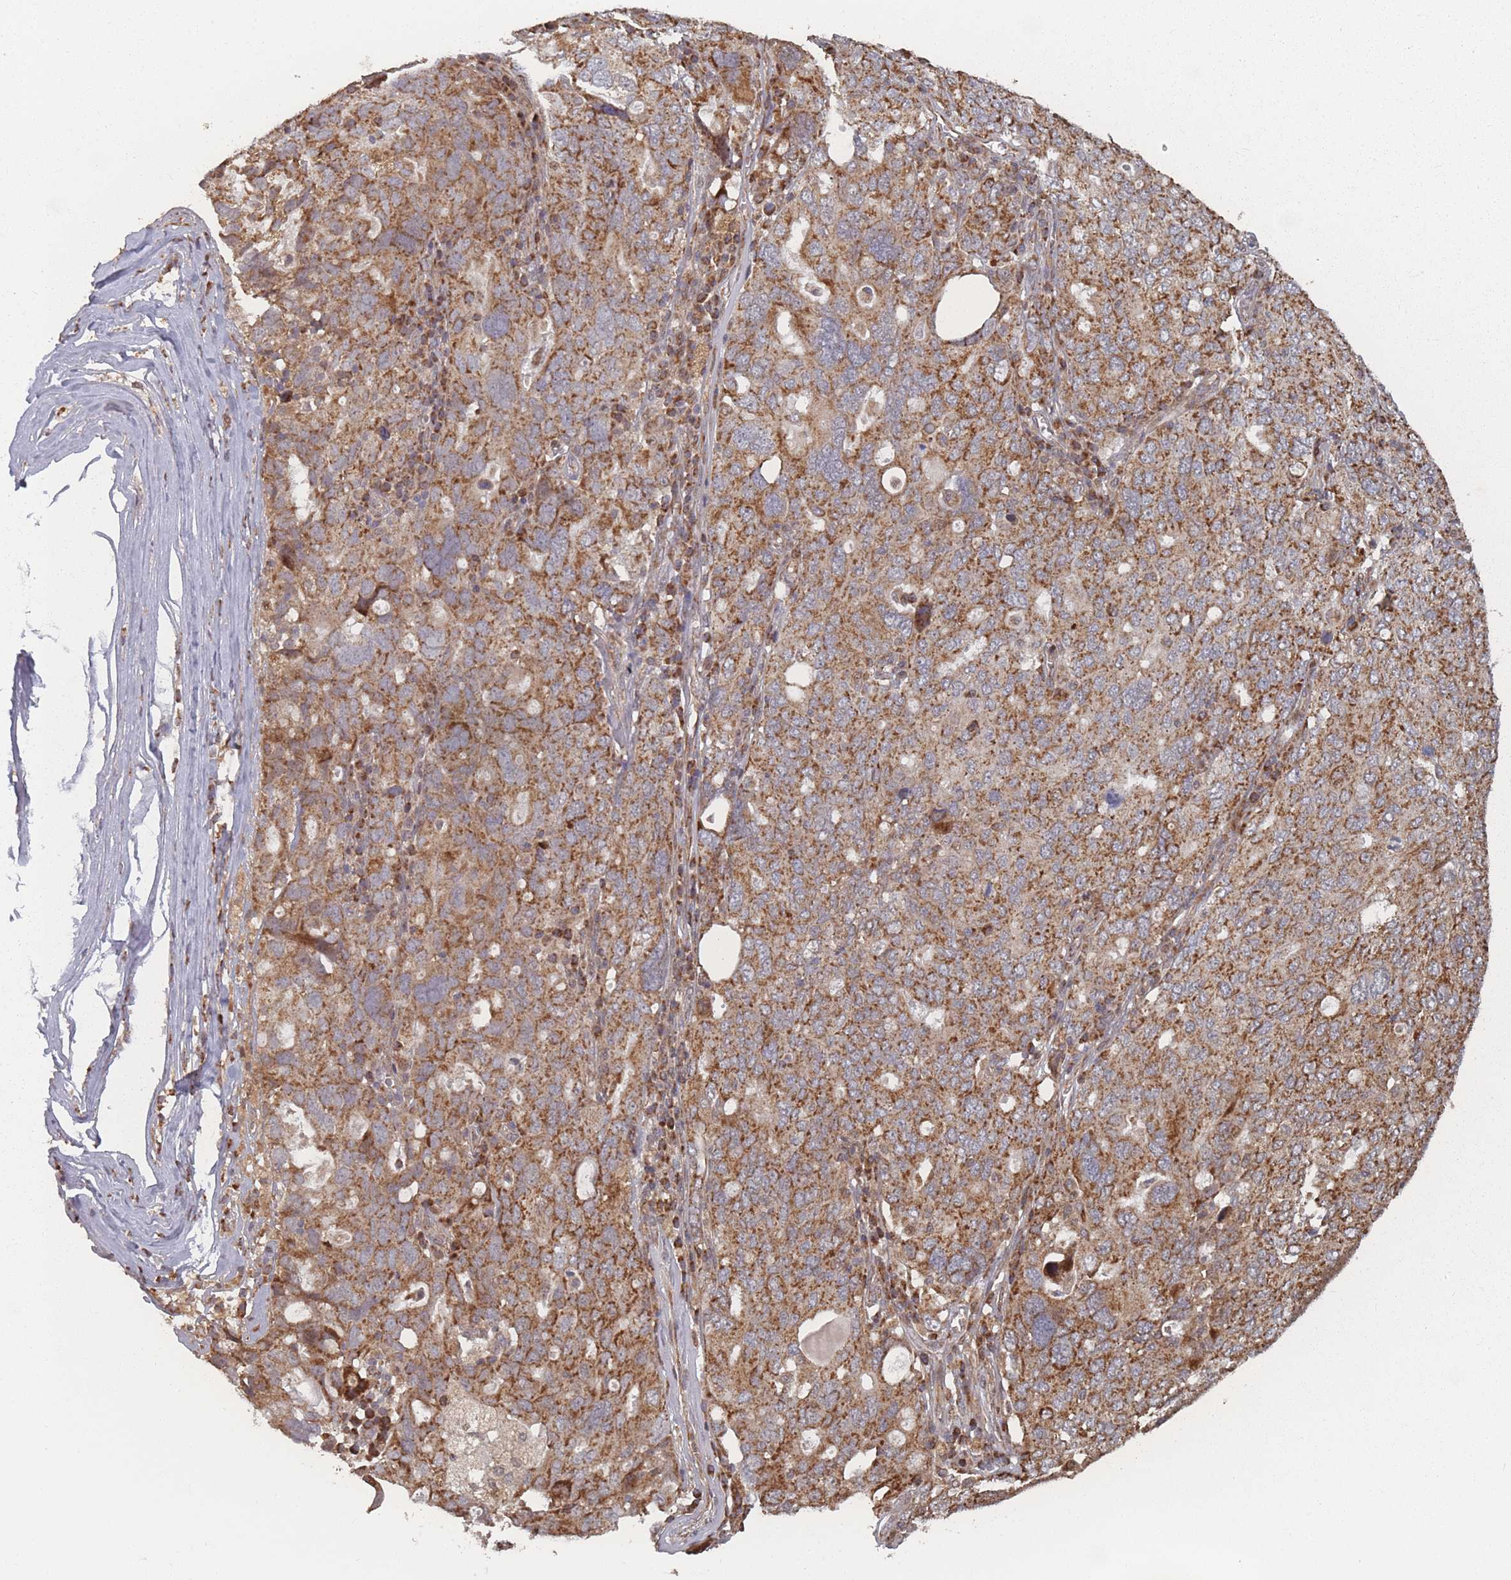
{"staining": {"intensity": "moderate", "quantity": ">75%", "location": "cytoplasmic/membranous"}, "tissue": "ovarian cancer", "cell_type": "Tumor cells", "image_type": "cancer", "snomed": [{"axis": "morphology", "description": "Carcinoma, endometroid"}, {"axis": "topography", "description": "Ovary"}], "caption": "Ovarian endometroid carcinoma stained with a brown dye displays moderate cytoplasmic/membranous positive staining in about >75% of tumor cells.", "gene": "PSMB3", "patient": {"sex": "female", "age": 62}}